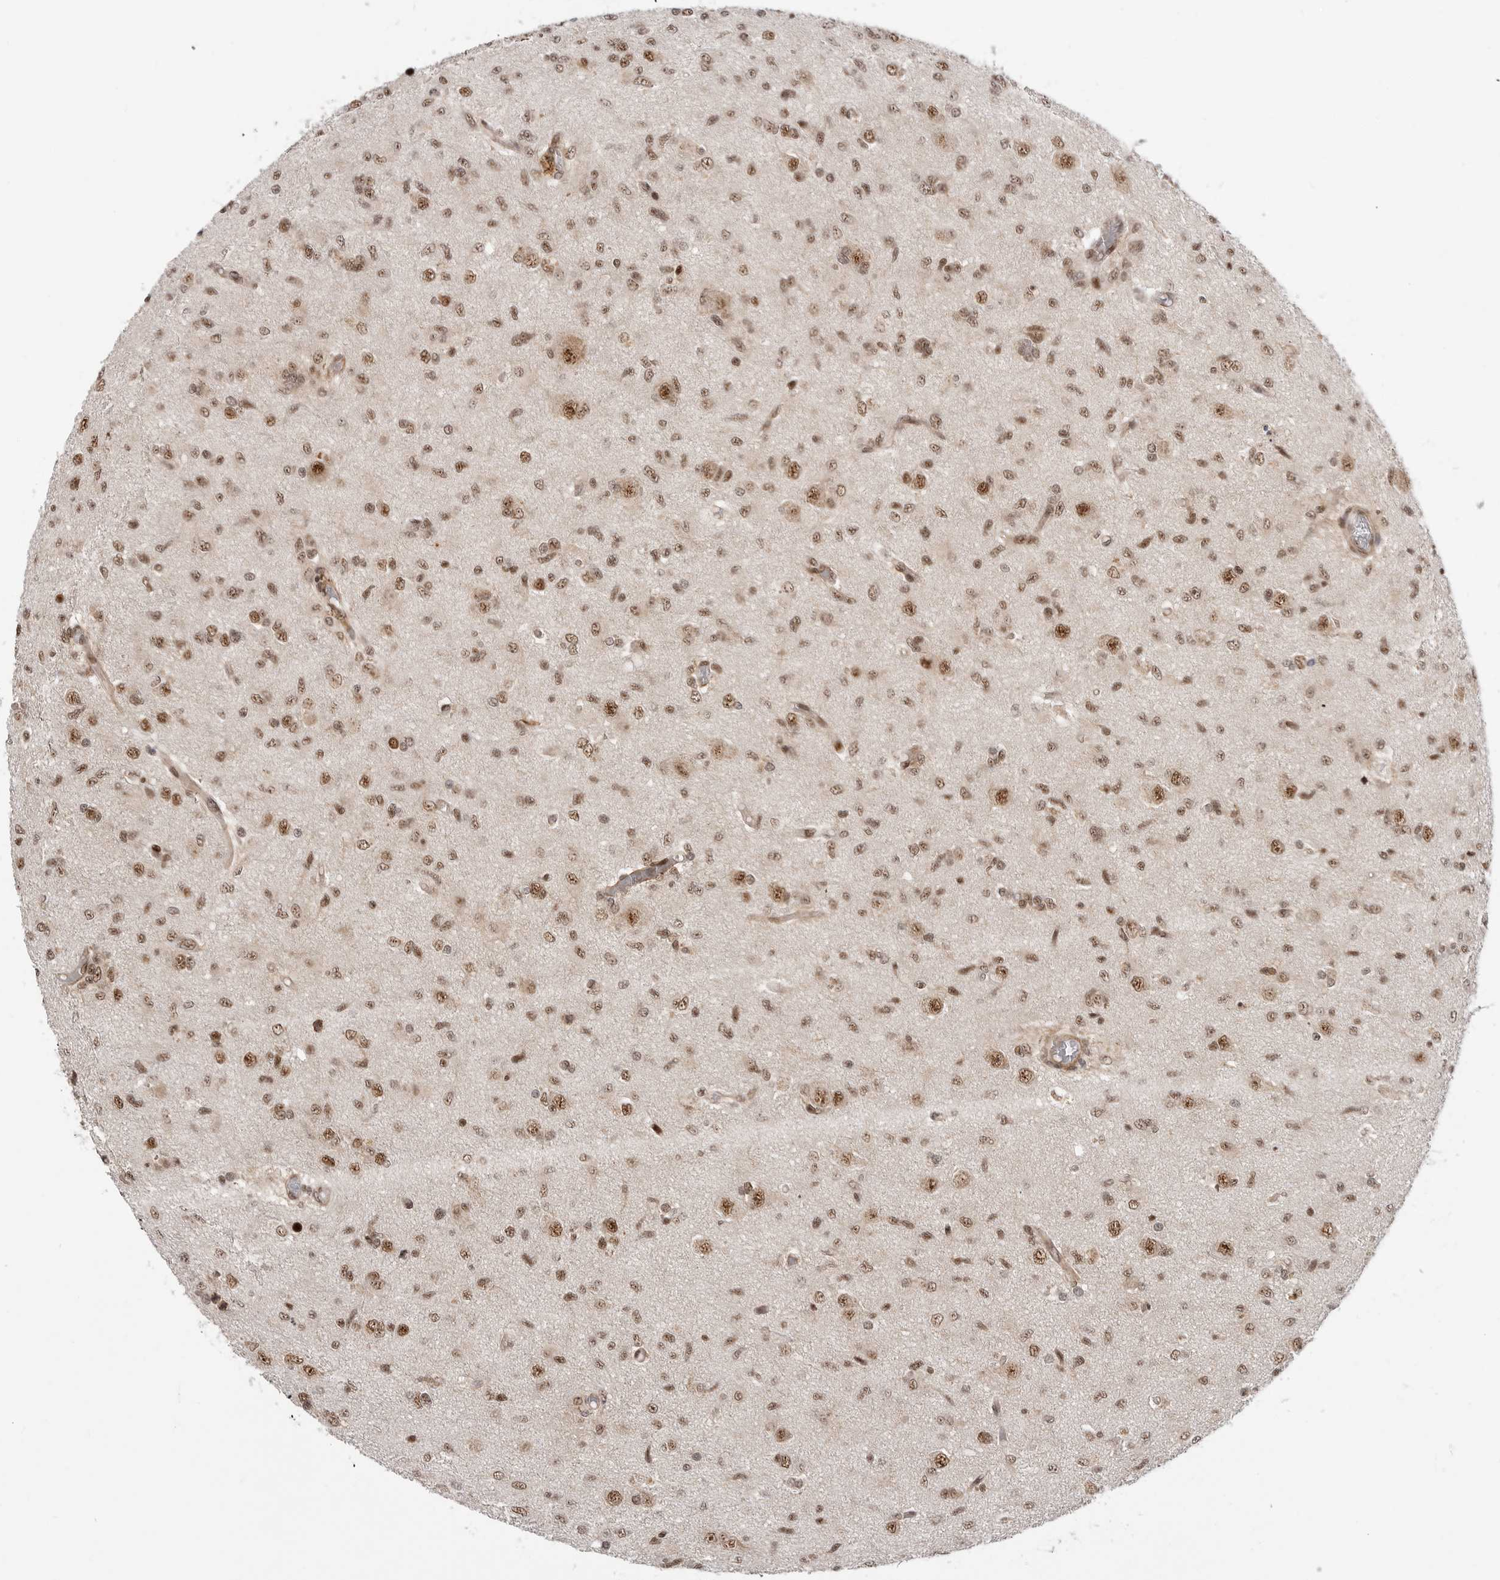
{"staining": {"intensity": "moderate", "quantity": ">75%", "location": "nuclear"}, "tissue": "glioma", "cell_type": "Tumor cells", "image_type": "cancer", "snomed": [{"axis": "morphology", "description": "Glioma, malignant, High grade"}, {"axis": "topography", "description": "Brain"}], "caption": "This histopathology image shows IHC staining of malignant glioma (high-grade), with medium moderate nuclear expression in about >75% of tumor cells.", "gene": "GPATCH2", "patient": {"sex": "female", "age": 59}}